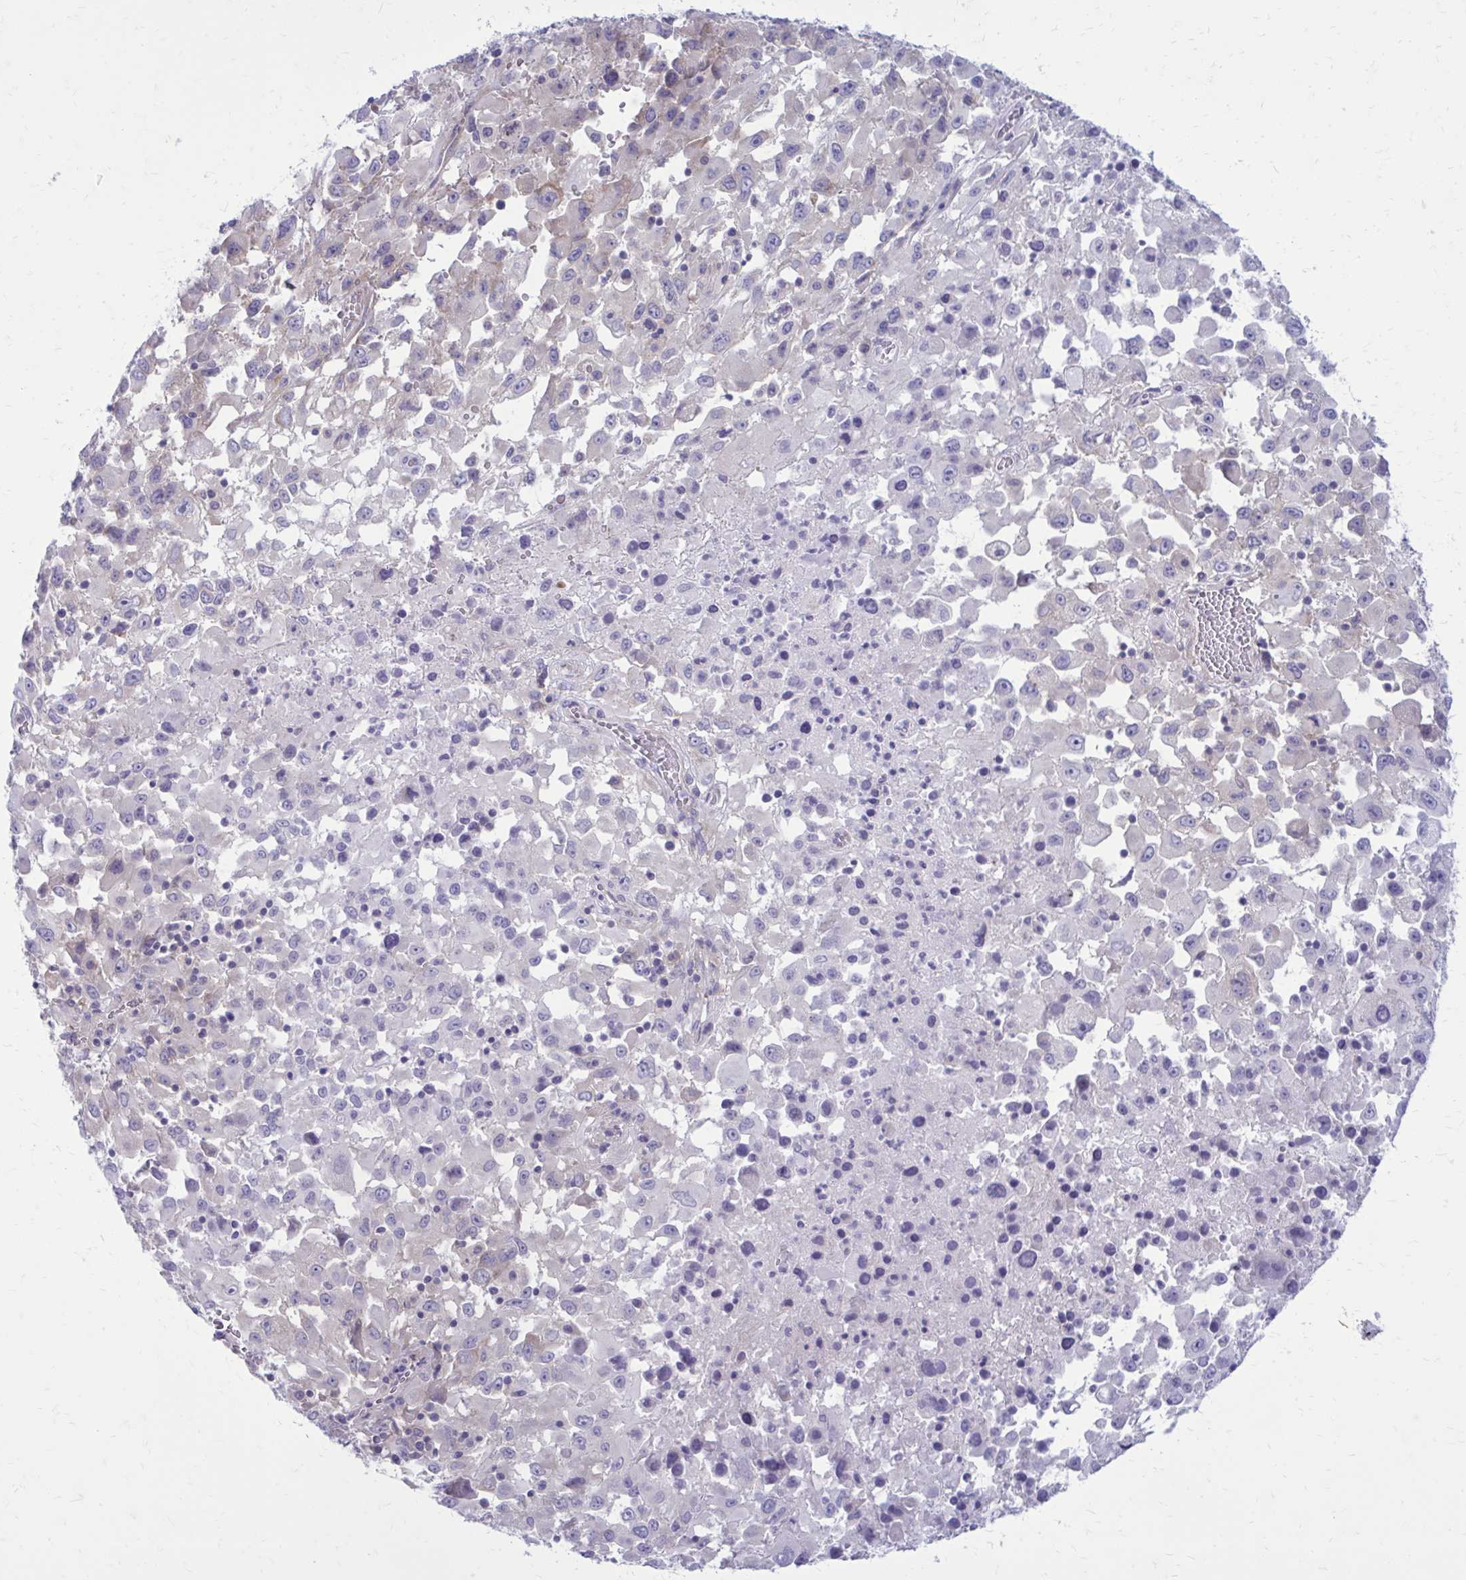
{"staining": {"intensity": "negative", "quantity": "none", "location": "none"}, "tissue": "melanoma", "cell_type": "Tumor cells", "image_type": "cancer", "snomed": [{"axis": "morphology", "description": "Malignant melanoma, Metastatic site"}, {"axis": "topography", "description": "Soft tissue"}], "caption": "Human malignant melanoma (metastatic site) stained for a protein using immunohistochemistry (IHC) demonstrates no staining in tumor cells.", "gene": "GIGYF2", "patient": {"sex": "male", "age": 50}}